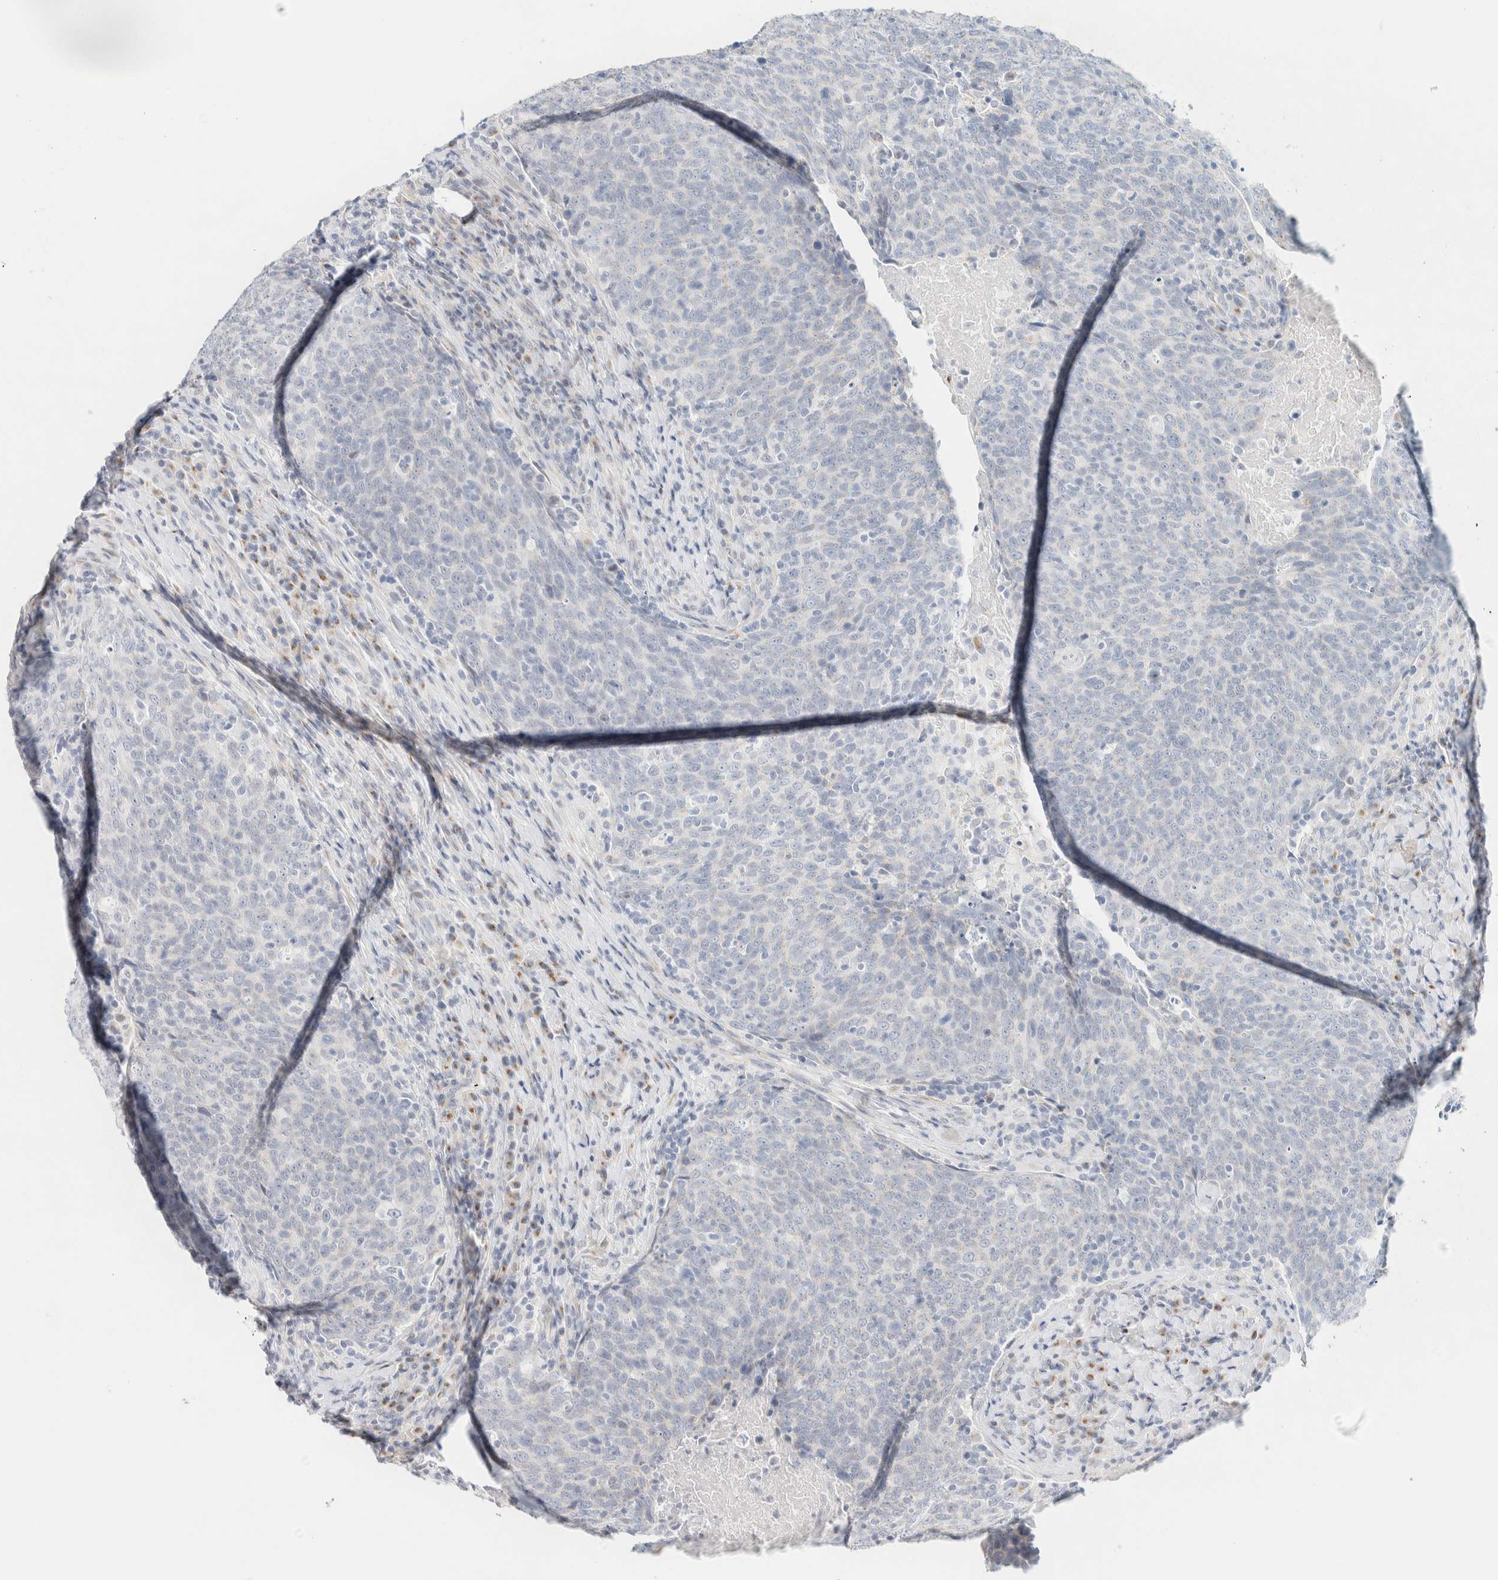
{"staining": {"intensity": "negative", "quantity": "none", "location": "none"}, "tissue": "head and neck cancer", "cell_type": "Tumor cells", "image_type": "cancer", "snomed": [{"axis": "morphology", "description": "Squamous cell carcinoma, NOS"}, {"axis": "morphology", "description": "Squamous cell carcinoma, metastatic, NOS"}, {"axis": "topography", "description": "Lymph node"}, {"axis": "topography", "description": "Head-Neck"}], "caption": "Tumor cells are negative for brown protein staining in head and neck metastatic squamous cell carcinoma. (Immunohistochemistry (ihc), brightfield microscopy, high magnification).", "gene": "SPNS3", "patient": {"sex": "male", "age": 62}}